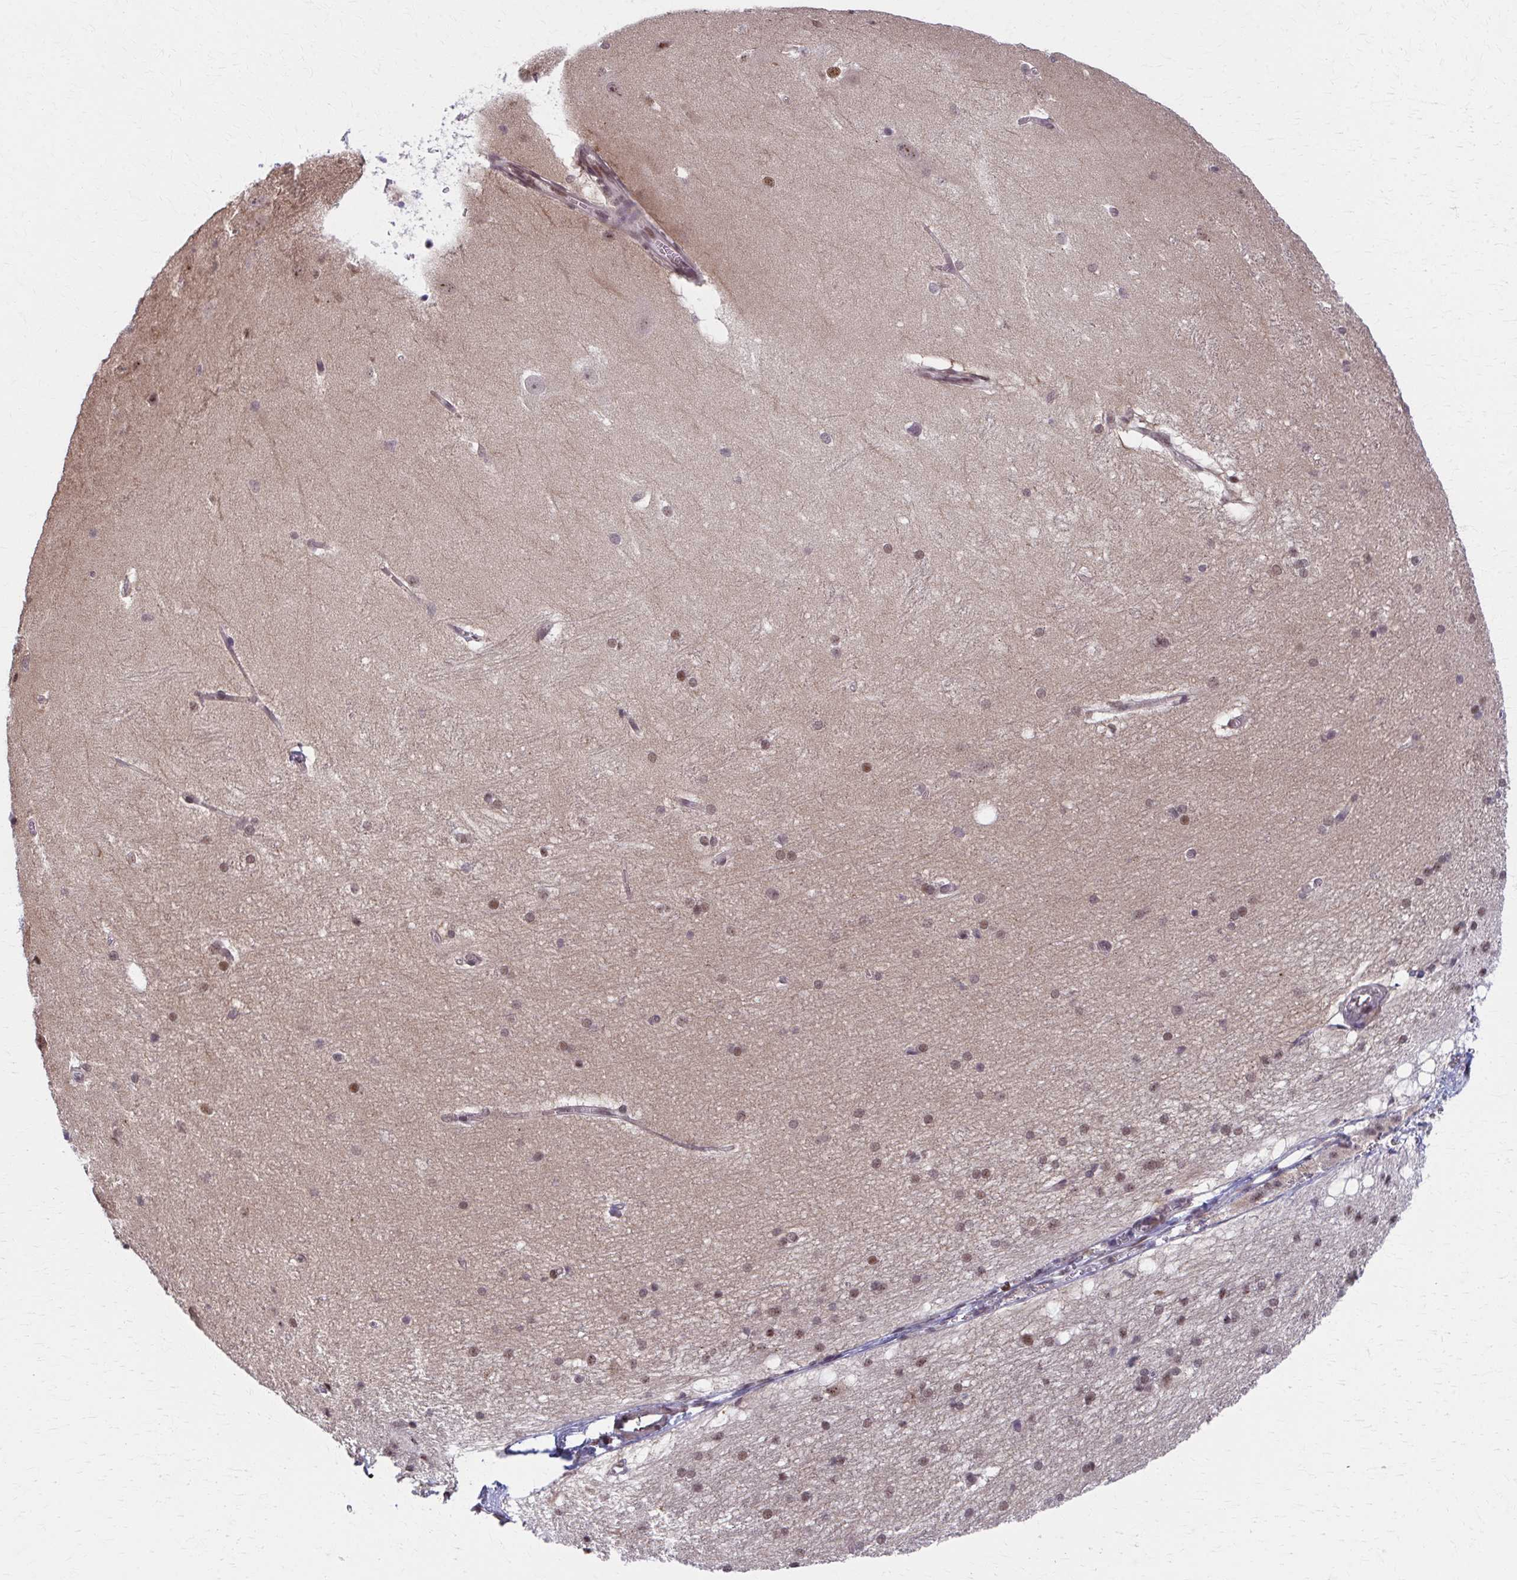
{"staining": {"intensity": "moderate", "quantity": "<25%", "location": "nuclear"}, "tissue": "hippocampus", "cell_type": "Glial cells", "image_type": "normal", "snomed": [{"axis": "morphology", "description": "Normal tissue, NOS"}, {"axis": "topography", "description": "Cerebral cortex"}, {"axis": "topography", "description": "Hippocampus"}], "caption": "Glial cells reveal low levels of moderate nuclear positivity in about <25% of cells in benign human hippocampus.", "gene": "SETBP1", "patient": {"sex": "female", "age": 19}}